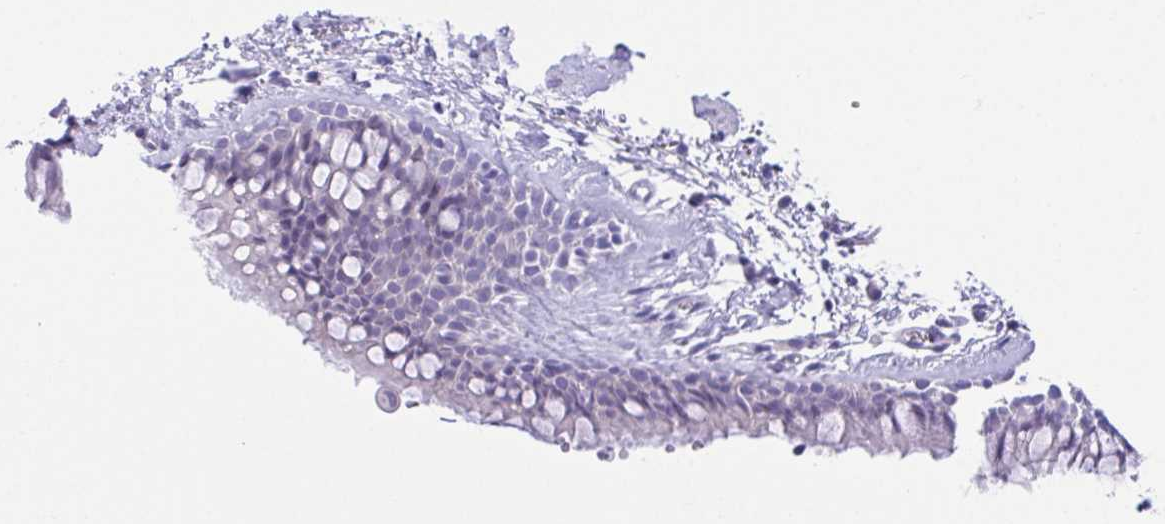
{"staining": {"intensity": "negative", "quantity": "none", "location": "none"}, "tissue": "bronchus", "cell_type": "Respiratory epithelial cells", "image_type": "normal", "snomed": [{"axis": "morphology", "description": "Normal tissue, NOS"}, {"axis": "topography", "description": "Cartilage tissue"}, {"axis": "topography", "description": "Bronchus"}], "caption": "A photomicrograph of human bronchus is negative for staining in respiratory epithelial cells. (DAB (3,3'-diaminobenzidine) immunohistochemistry with hematoxylin counter stain).", "gene": "LUZP4", "patient": {"sex": "female", "age": 79}}